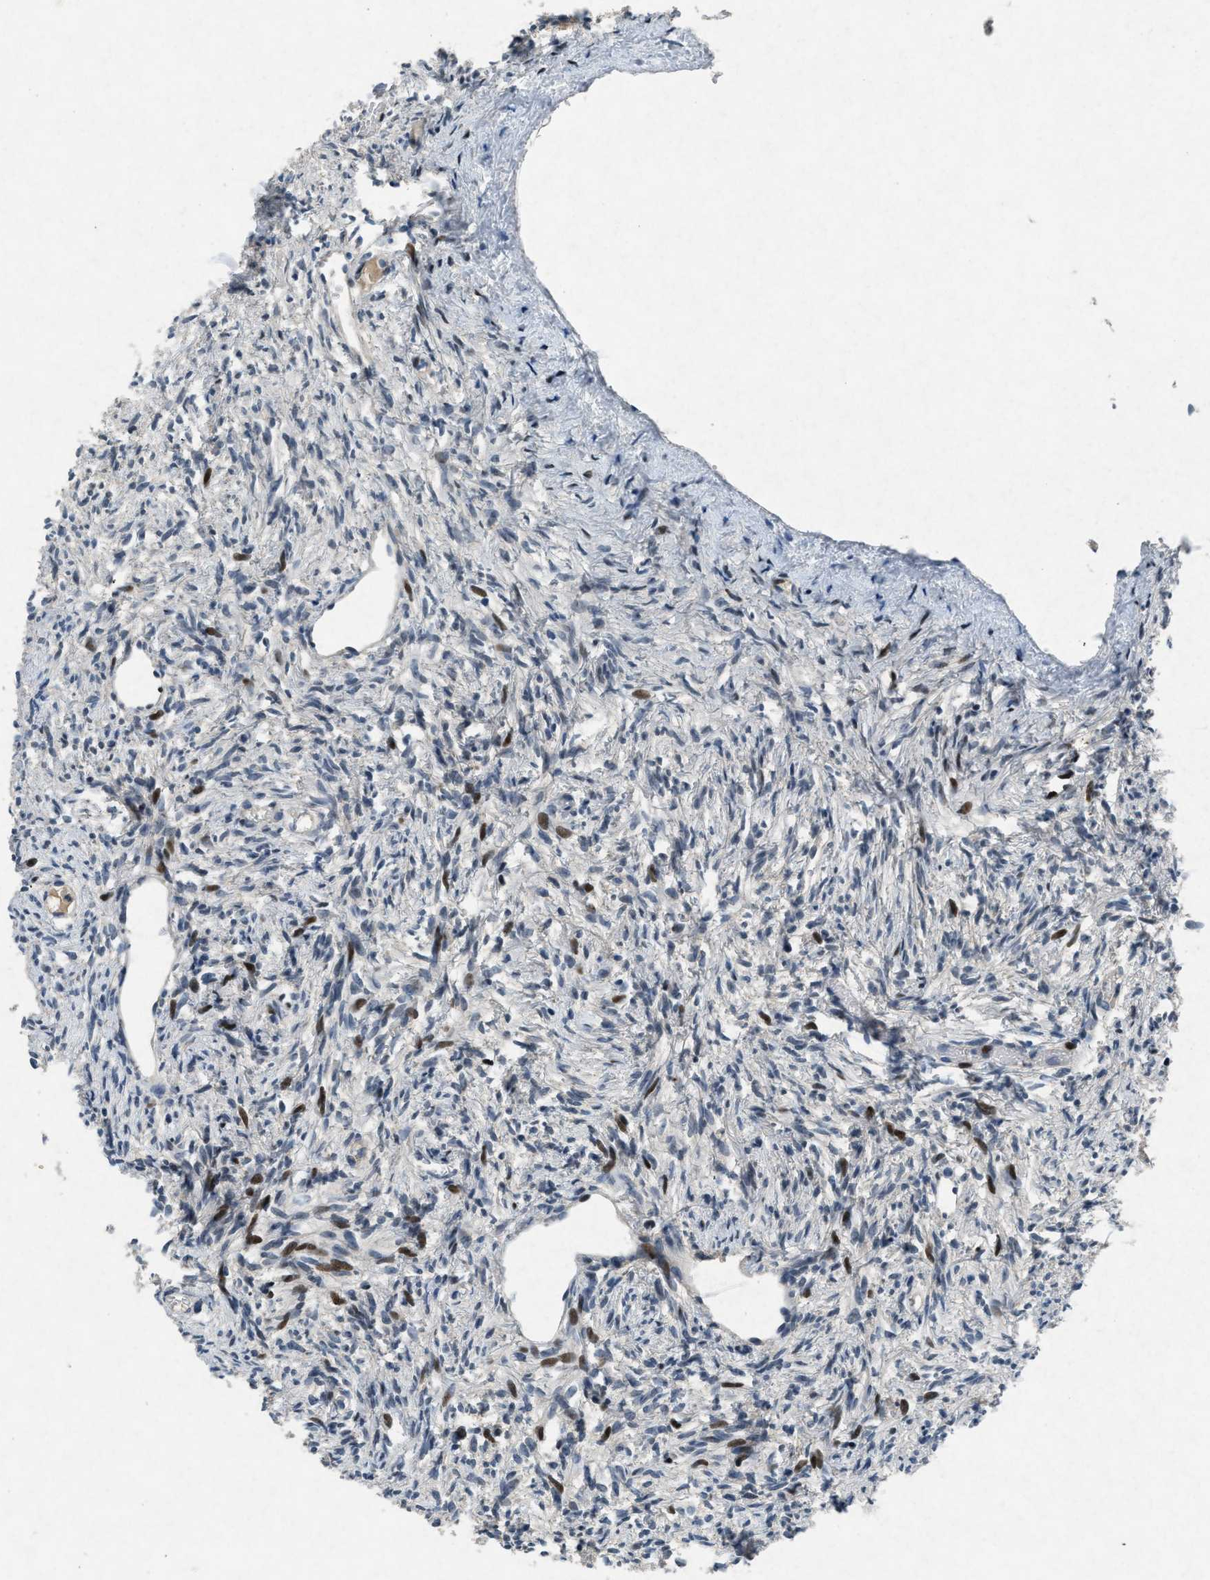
{"staining": {"intensity": "weak", "quantity": ">75%", "location": "cytoplasmic/membranous"}, "tissue": "ovary", "cell_type": "Follicle cells", "image_type": "normal", "snomed": [{"axis": "morphology", "description": "Normal tissue, NOS"}, {"axis": "topography", "description": "Ovary"}], "caption": "Ovary stained for a protein (brown) displays weak cytoplasmic/membranous positive positivity in about >75% of follicle cells.", "gene": "PHLDA1", "patient": {"sex": "female", "age": 33}}